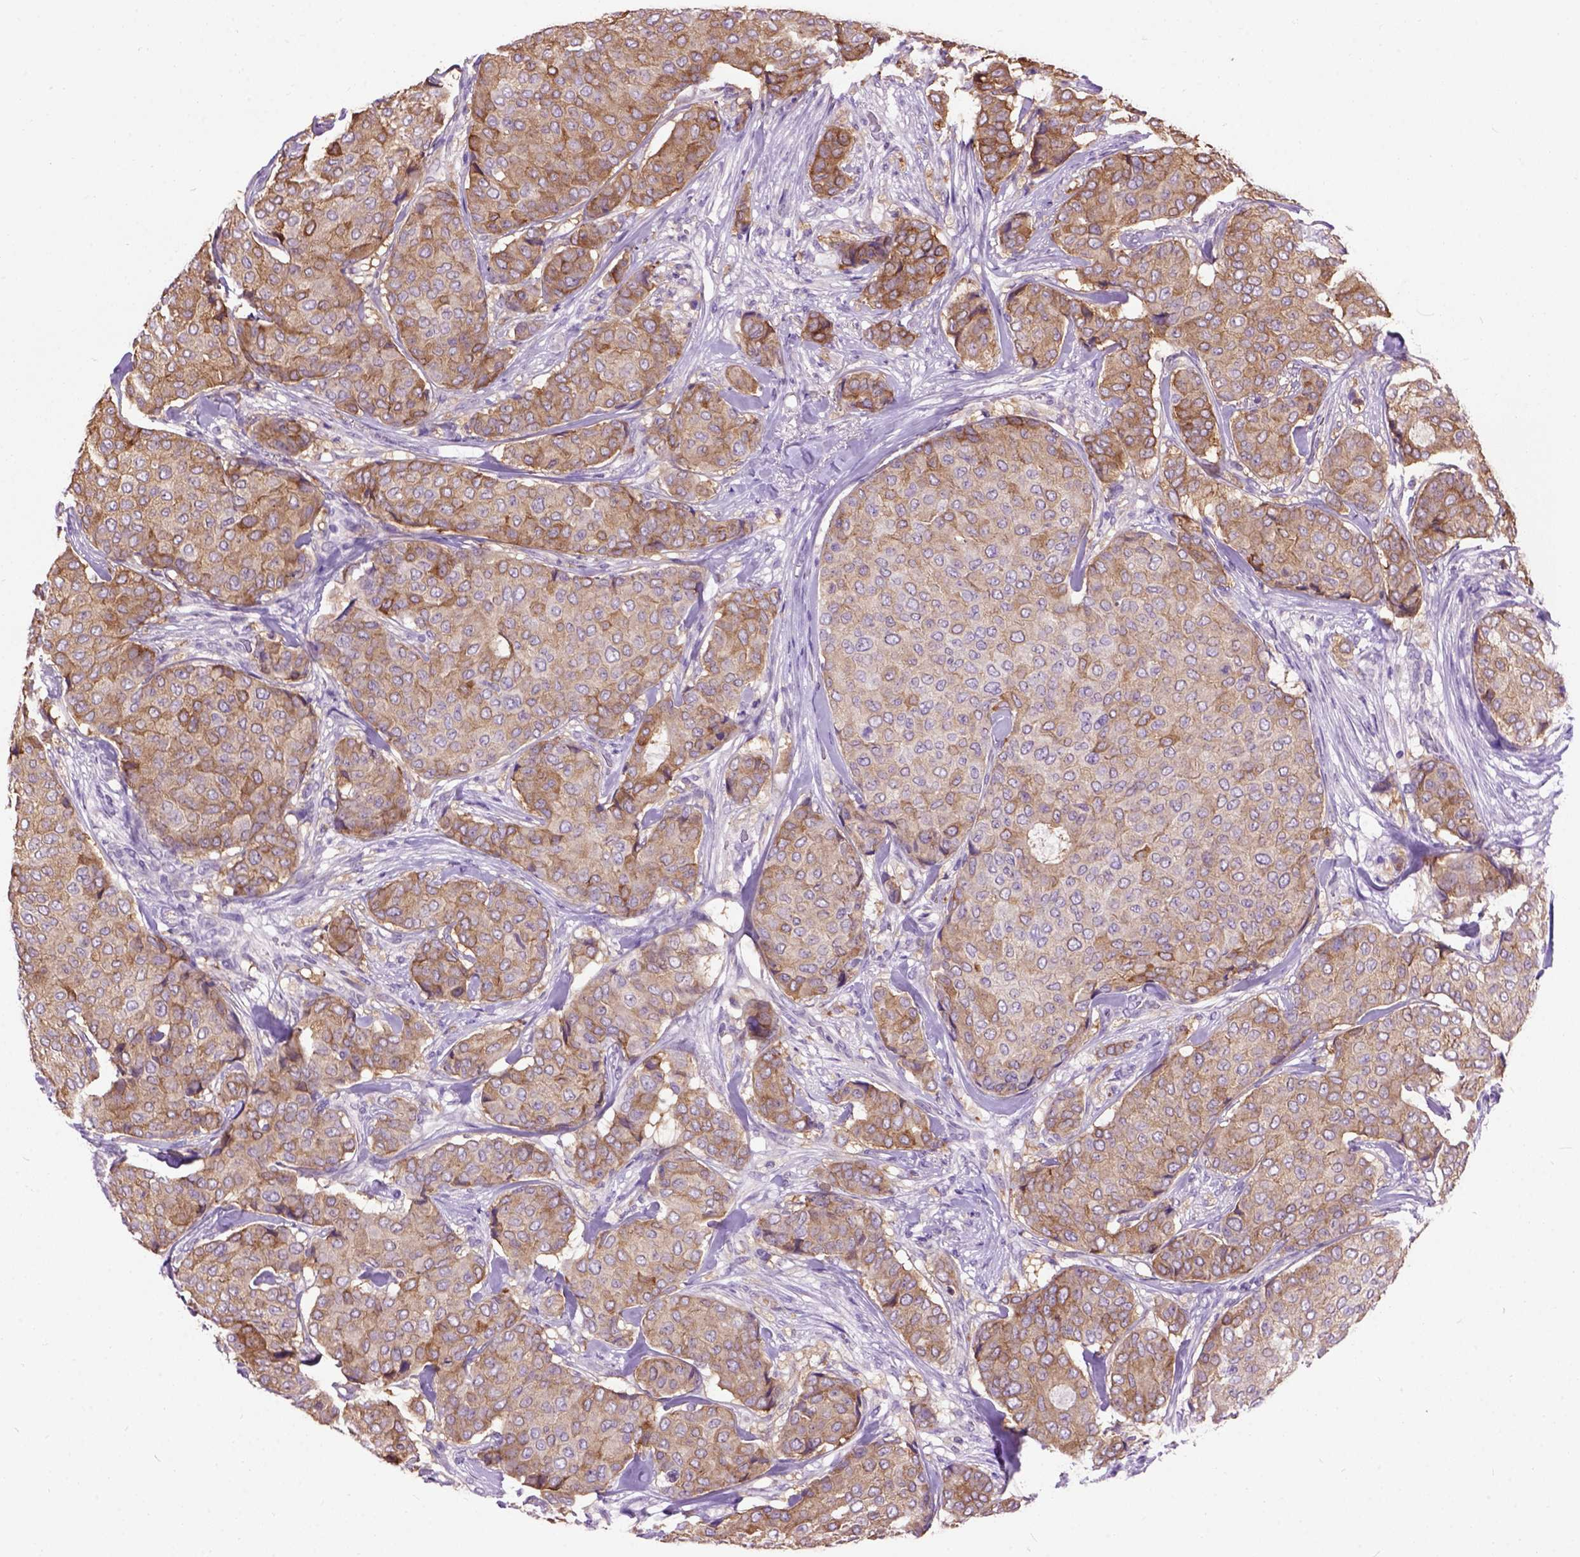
{"staining": {"intensity": "moderate", "quantity": ">75%", "location": "cytoplasmic/membranous"}, "tissue": "breast cancer", "cell_type": "Tumor cells", "image_type": "cancer", "snomed": [{"axis": "morphology", "description": "Duct carcinoma"}, {"axis": "topography", "description": "Breast"}], "caption": "Immunohistochemistry (DAB) staining of infiltrating ductal carcinoma (breast) displays moderate cytoplasmic/membranous protein expression in about >75% of tumor cells.", "gene": "MAPT", "patient": {"sex": "female", "age": 75}}